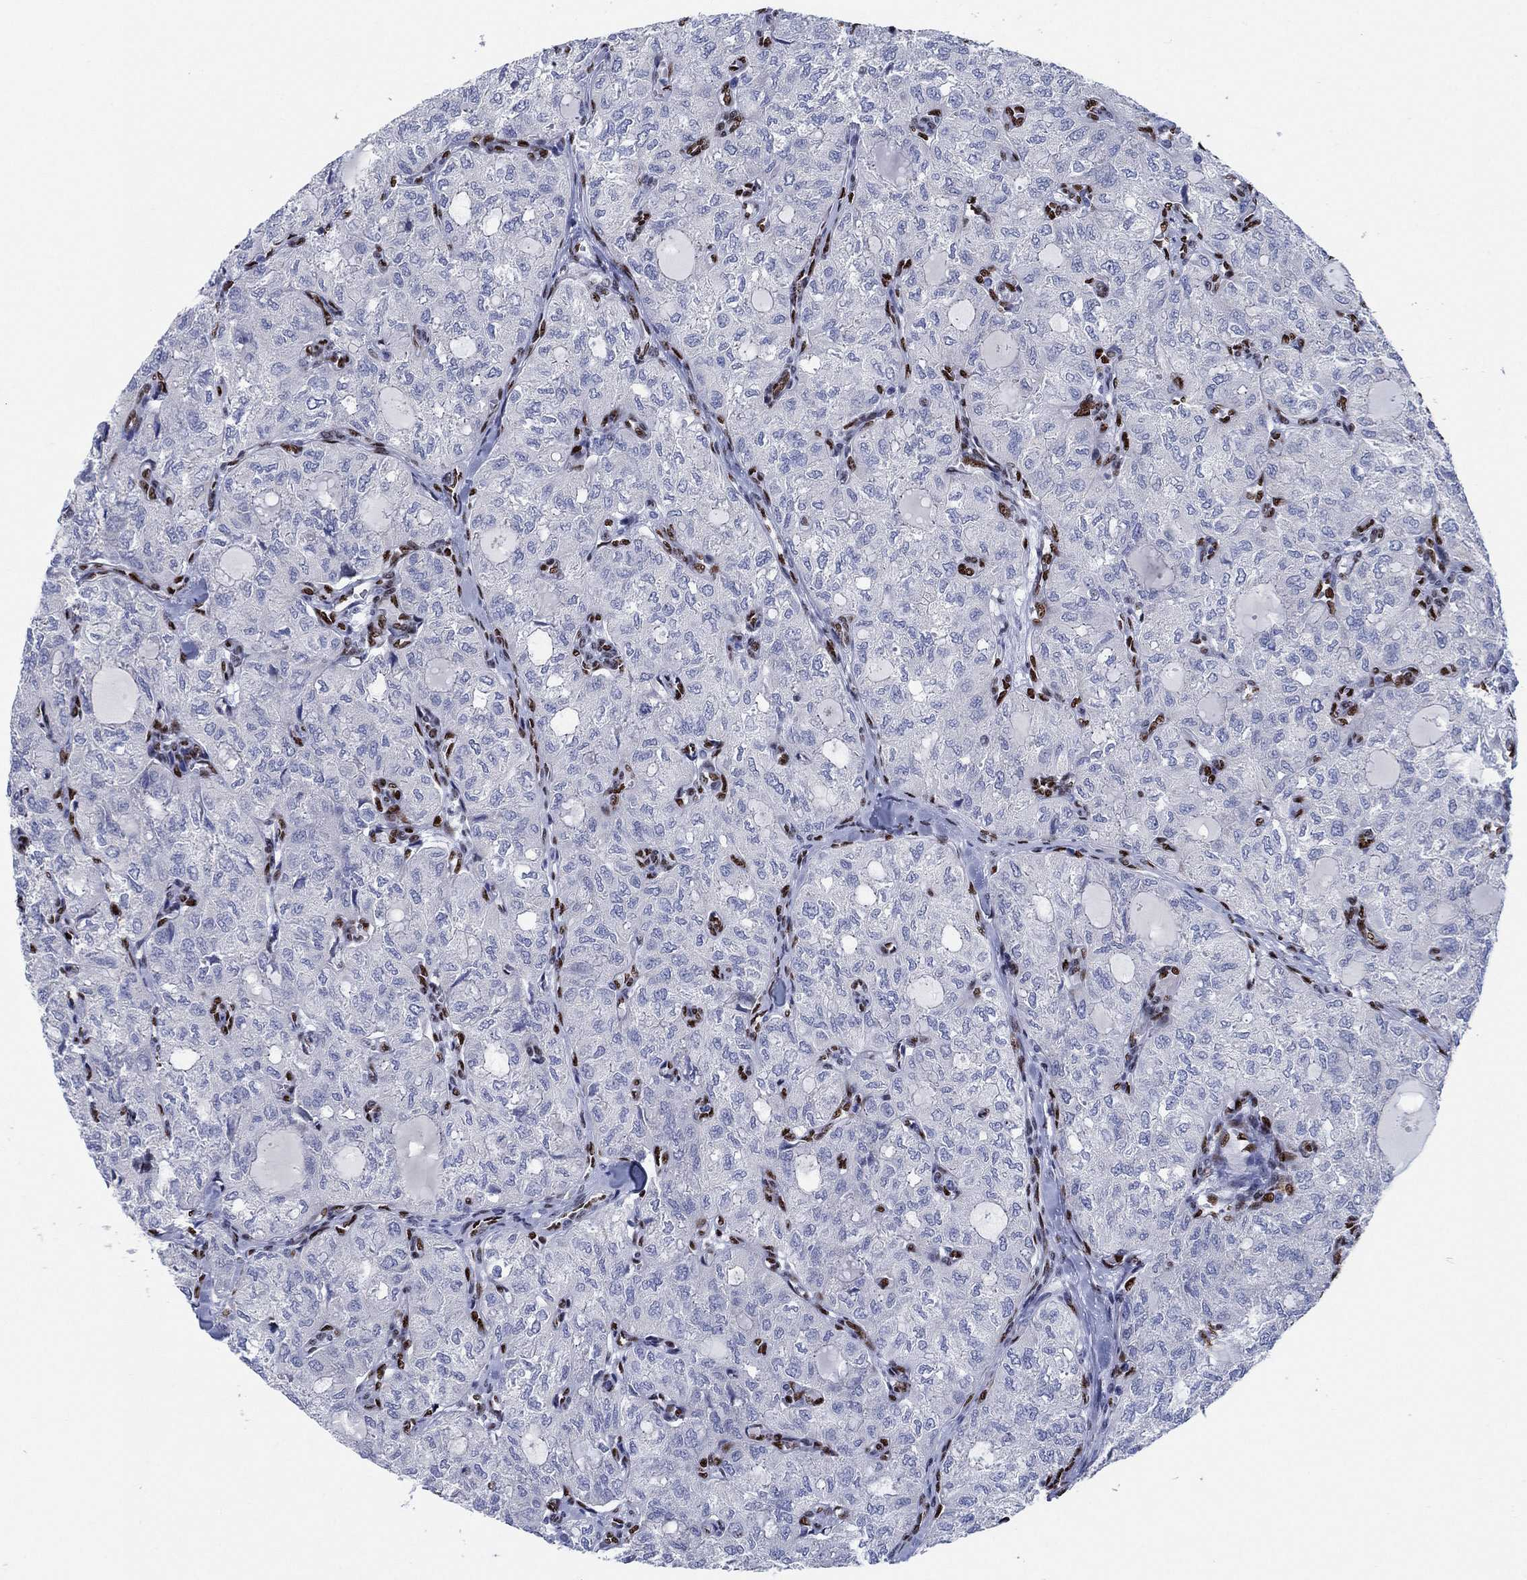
{"staining": {"intensity": "negative", "quantity": "none", "location": "none"}, "tissue": "thyroid cancer", "cell_type": "Tumor cells", "image_type": "cancer", "snomed": [{"axis": "morphology", "description": "Follicular adenoma carcinoma, NOS"}, {"axis": "topography", "description": "Thyroid gland"}], "caption": "High magnification brightfield microscopy of thyroid follicular adenoma carcinoma stained with DAB (3,3'-diaminobenzidine) (brown) and counterstained with hematoxylin (blue): tumor cells show no significant positivity.", "gene": "ZEB1", "patient": {"sex": "male", "age": 75}}